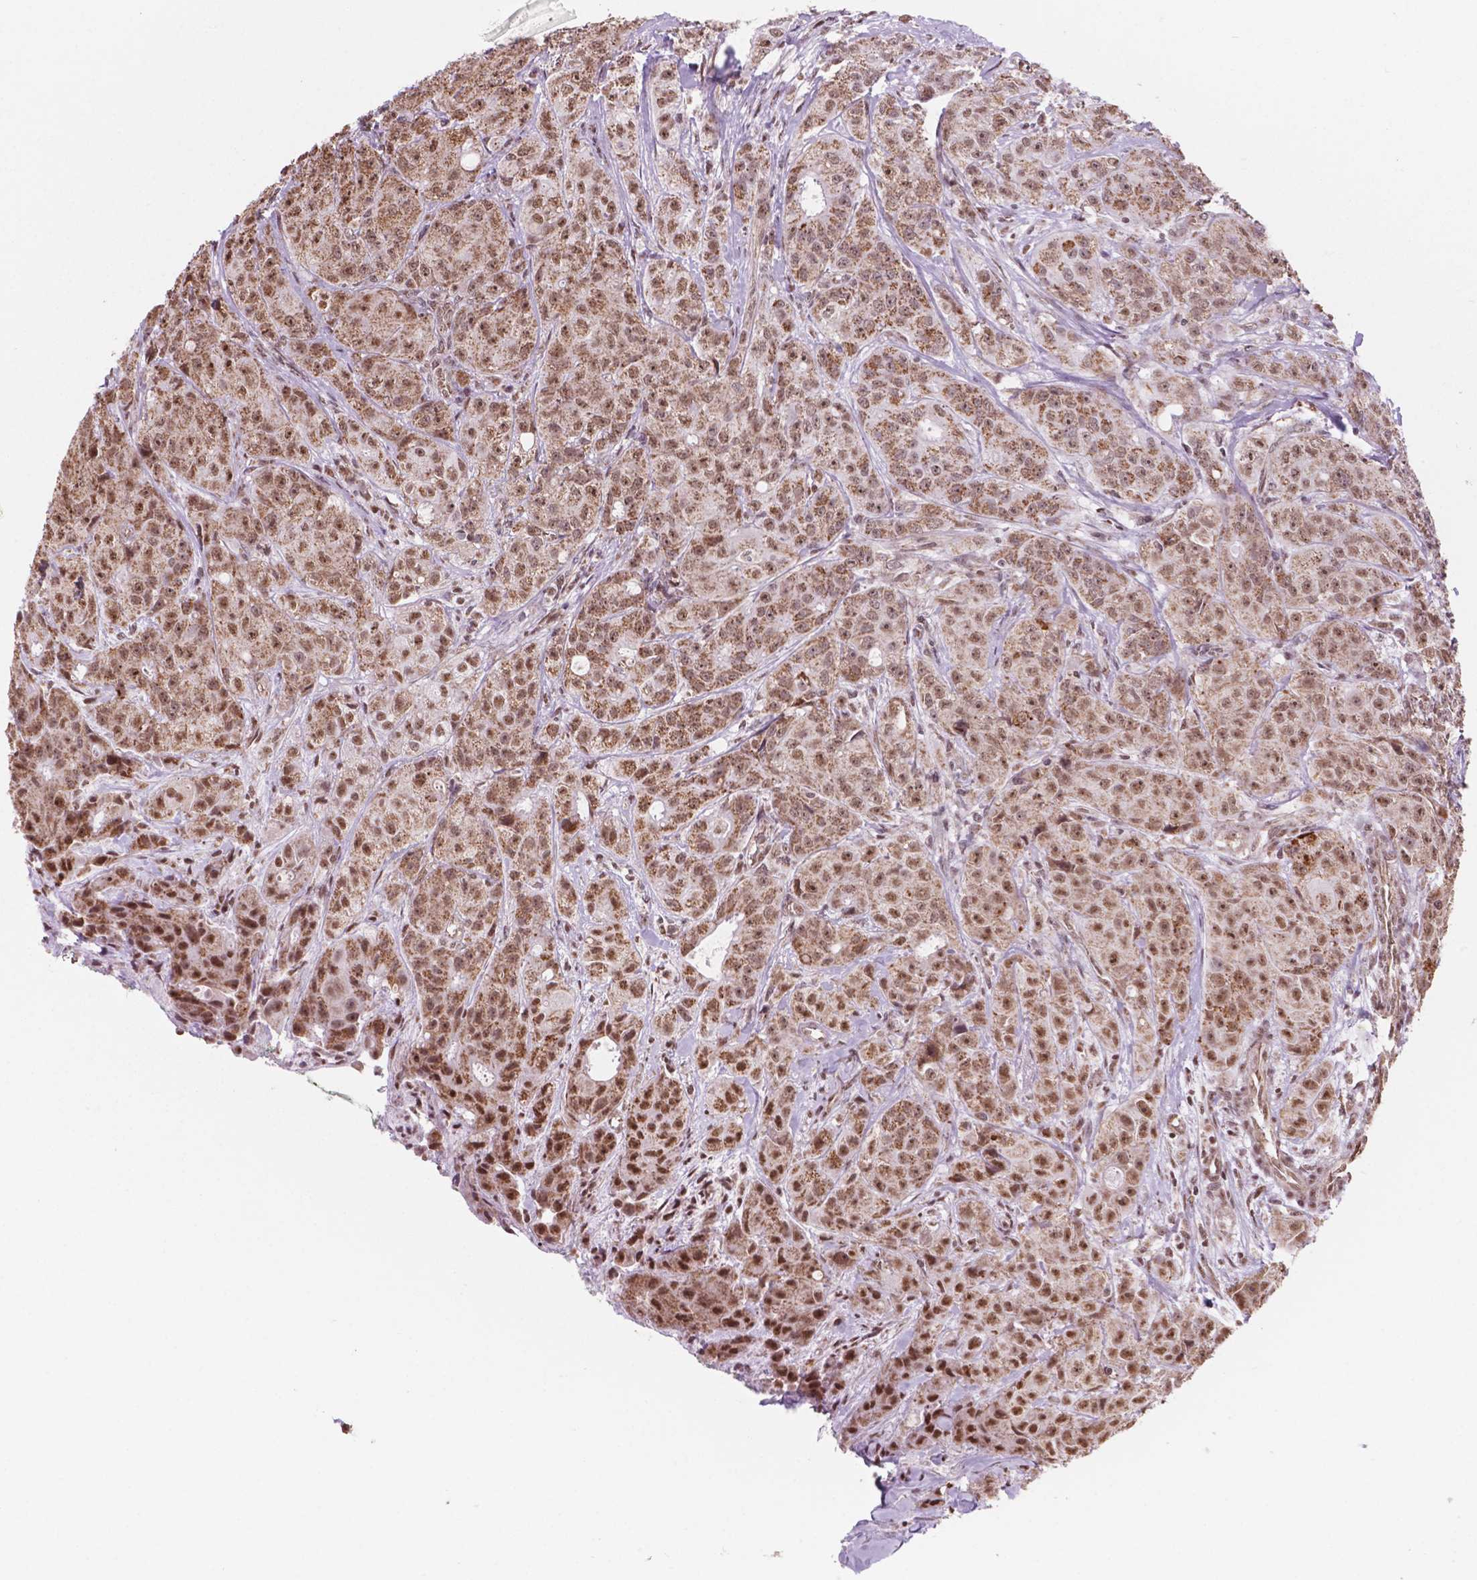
{"staining": {"intensity": "strong", "quantity": ">75%", "location": "cytoplasmic/membranous,nuclear"}, "tissue": "breast cancer", "cell_type": "Tumor cells", "image_type": "cancer", "snomed": [{"axis": "morphology", "description": "Duct carcinoma"}, {"axis": "topography", "description": "Breast"}], "caption": "Immunohistochemistry (IHC) photomicrograph of neoplastic tissue: human breast cancer (invasive ductal carcinoma) stained using immunohistochemistry exhibits high levels of strong protein expression localized specifically in the cytoplasmic/membranous and nuclear of tumor cells, appearing as a cytoplasmic/membranous and nuclear brown color.", "gene": "NDUFA10", "patient": {"sex": "female", "age": 43}}